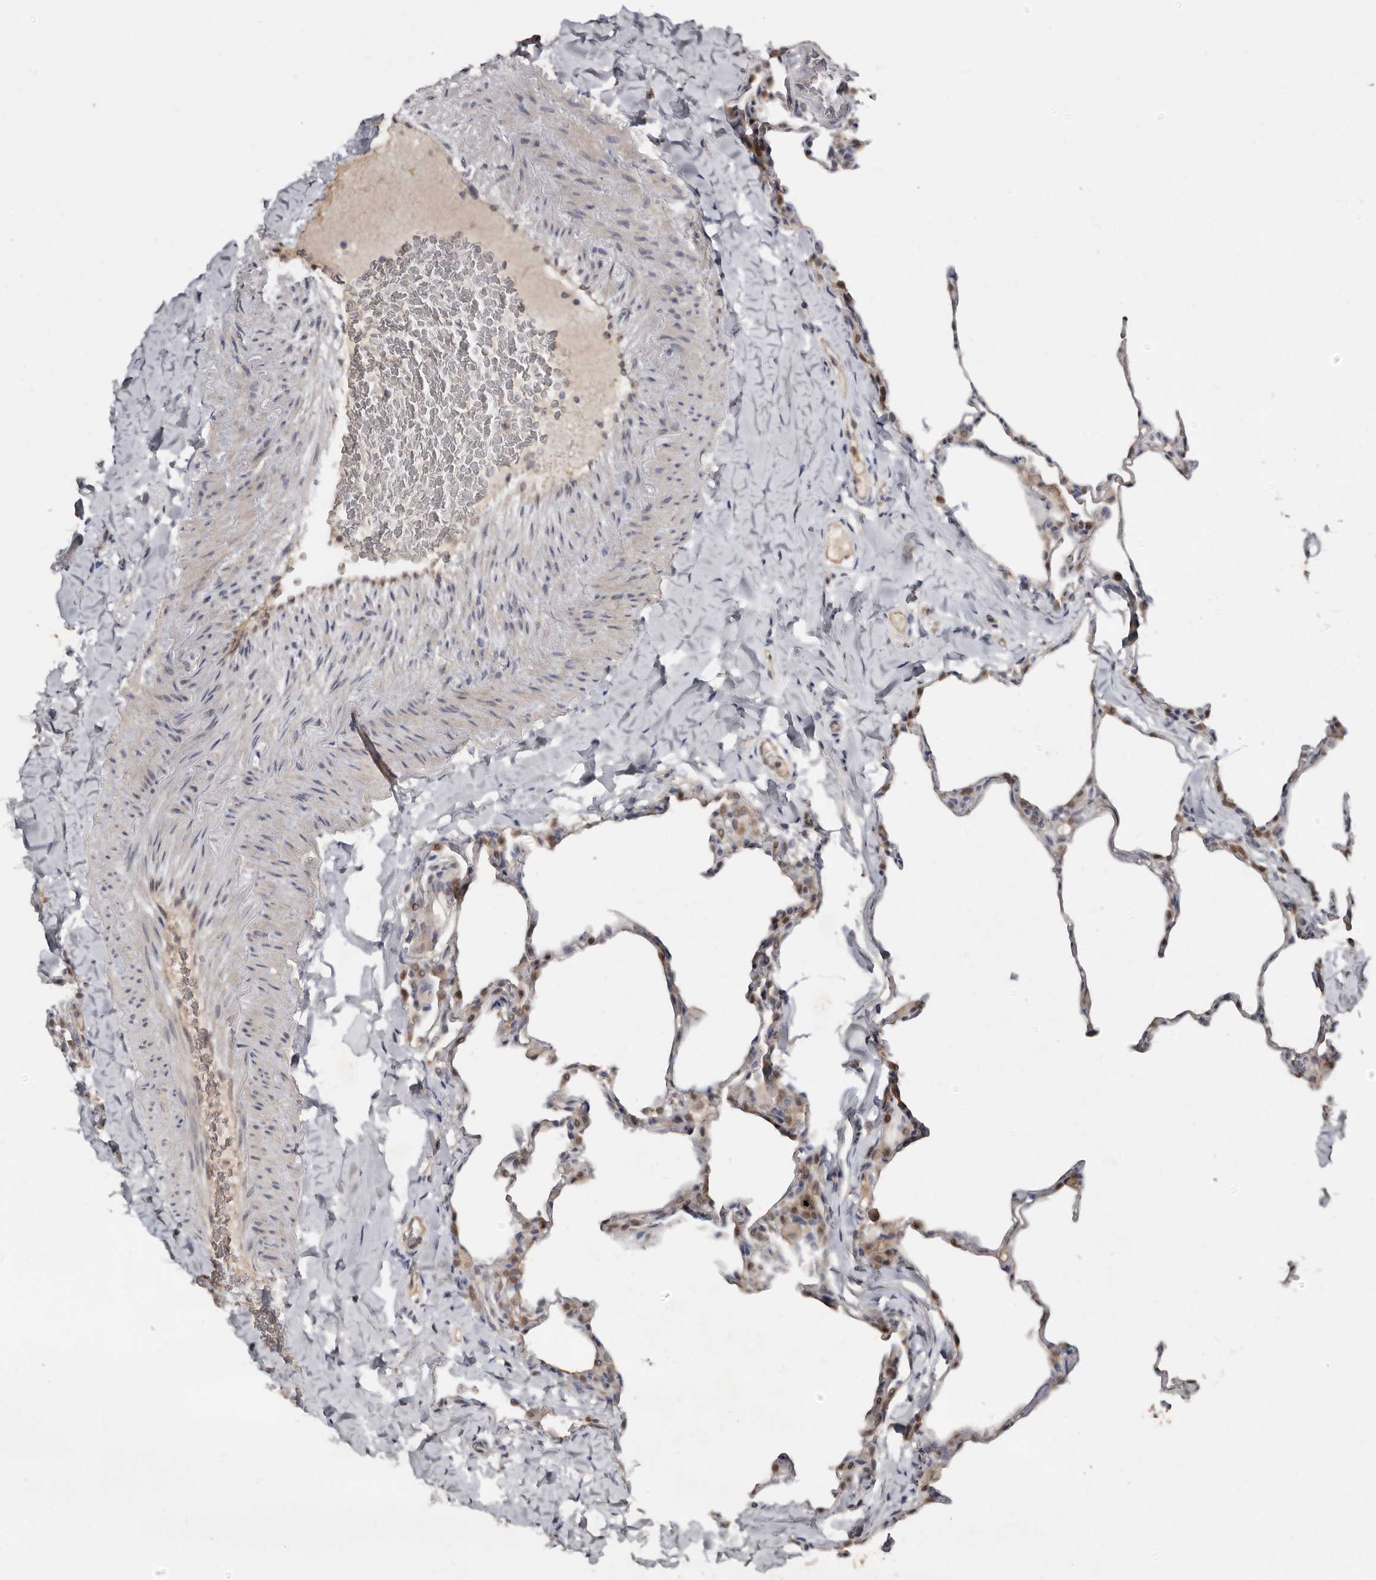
{"staining": {"intensity": "weak", "quantity": "25%-75%", "location": "cytoplasmic/membranous"}, "tissue": "lung", "cell_type": "Alveolar cells", "image_type": "normal", "snomed": [{"axis": "morphology", "description": "Normal tissue, NOS"}, {"axis": "topography", "description": "Lung"}], "caption": "Immunohistochemistry (IHC) of unremarkable lung shows low levels of weak cytoplasmic/membranous expression in about 25%-75% of alveolar cells. (DAB (3,3'-diaminobenzidine) IHC, brown staining for protein, blue staining for nuclei).", "gene": "RBKS", "patient": {"sex": "male", "age": 20}}